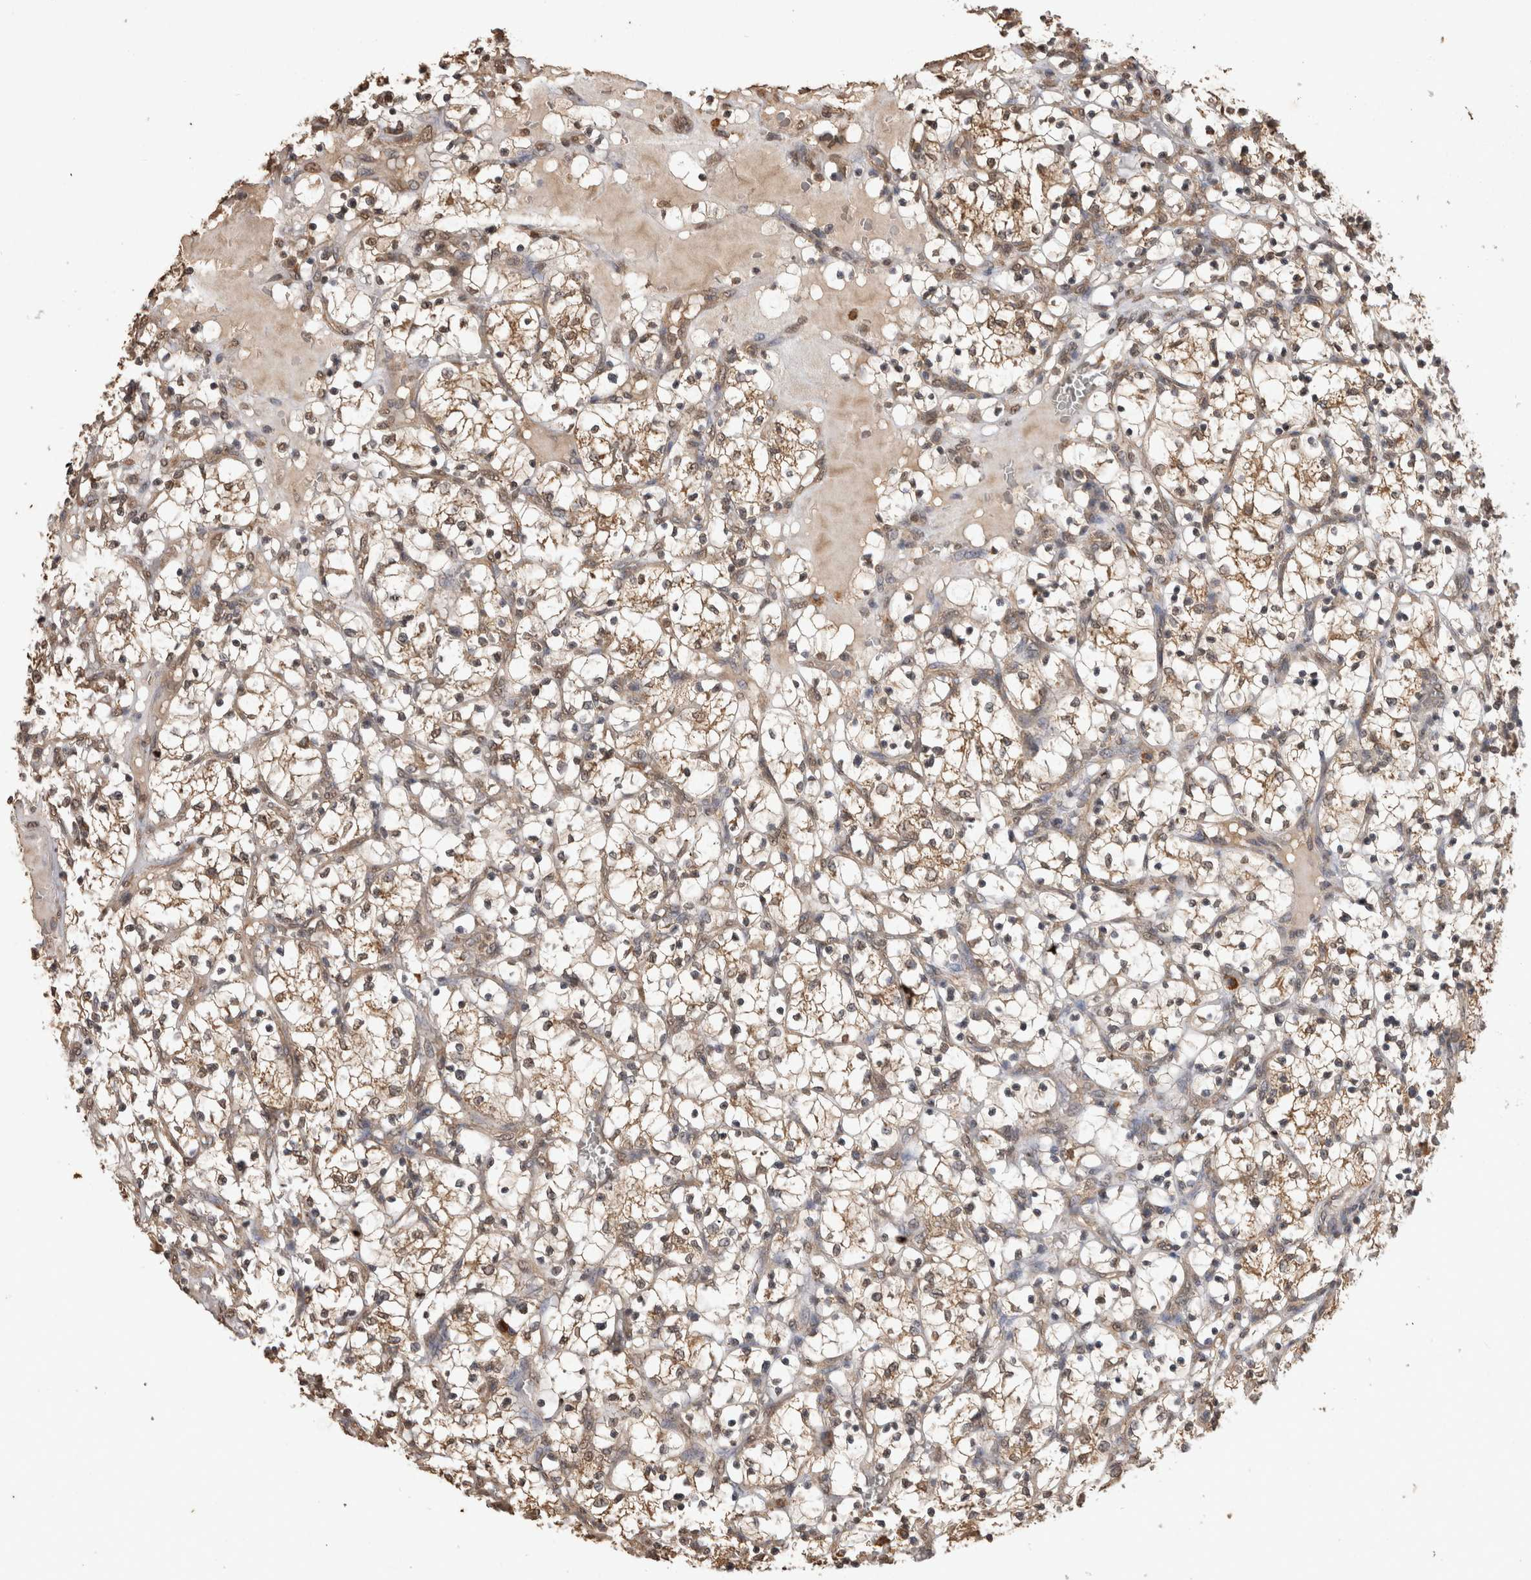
{"staining": {"intensity": "moderate", "quantity": ">75%", "location": "cytoplasmic/membranous,nuclear"}, "tissue": "renal cancer", "cell_type": "Tumor cells", "image_type": "cancer", "snomed": [{"axis": "morphology", "description": "Adenocarcinoma, NOS"}, {"axis": "topography", "description": "Kidney"}], "caption": "A brown stain shows moderate cytoplasmic/membranous and nuclear positivity of a protein in human renal adenocarcinoma tumor cells. (brown staining indicates protein expression, while blue staining denotes nuclei).", "gene": "SOCS5", "patient": {"sex": "female", "age": 69}}